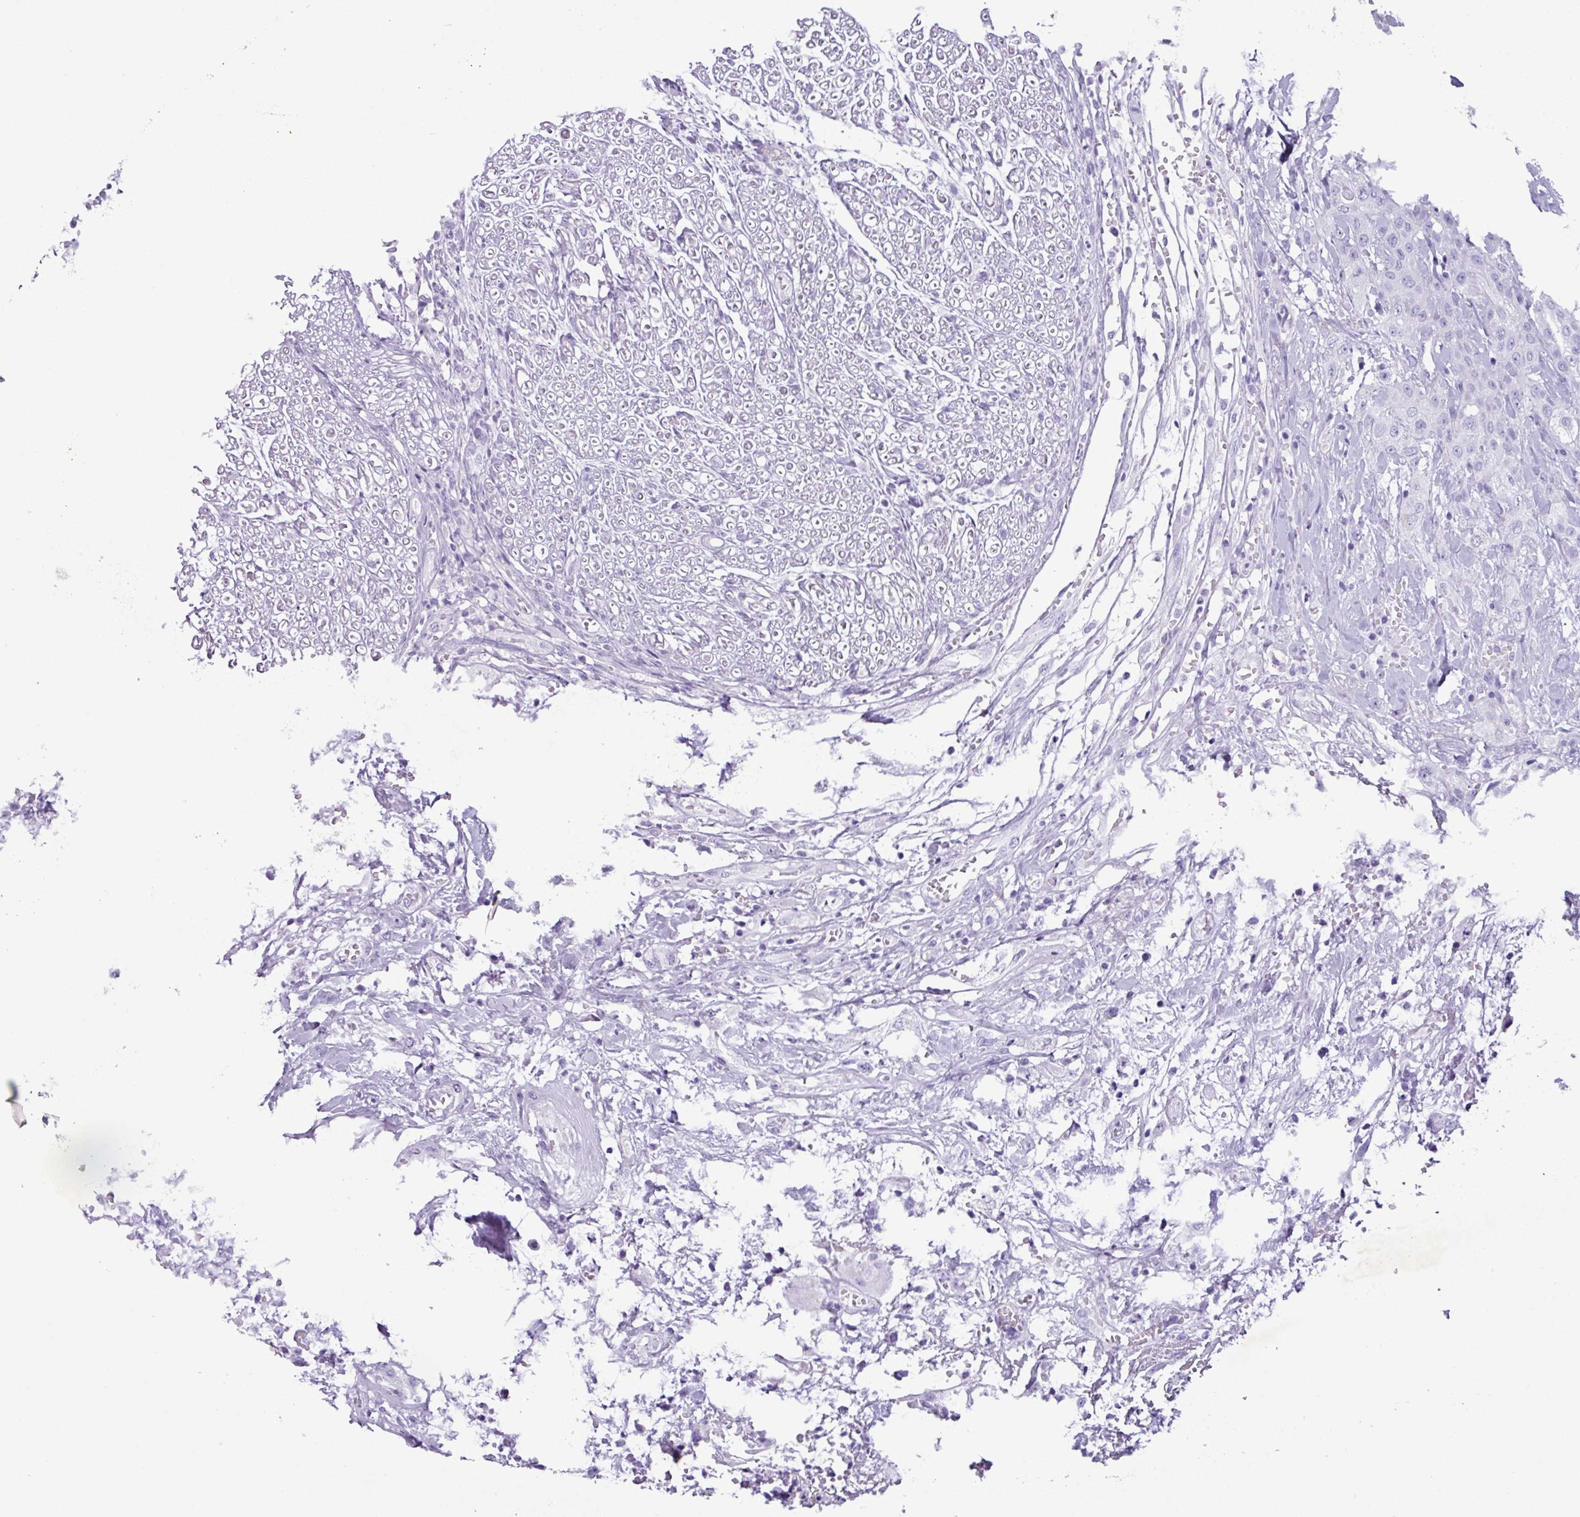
{"staining": {"intensity": "negative", "quantity": "none", "location": "none"}, "tissue": "head and neck cancer", "cell_type": "Tumor cells", "image_type": "cancer", "snomed": [{"axis": "morphology", "description": "Squamous cell carcinoma, NOS"}, {"axis": "topography", "description": "Head-Neck"}], "caption": "IHC micrograph of neoplastic tissue: human squamous cell carcinoma (head and neck) stained with DAB (3,3'-diaminobenzidine) reveals no significant protein positivity in tumor cells.", "gene": "AGO3", "patient": {"sex": "female", "age": 43}}